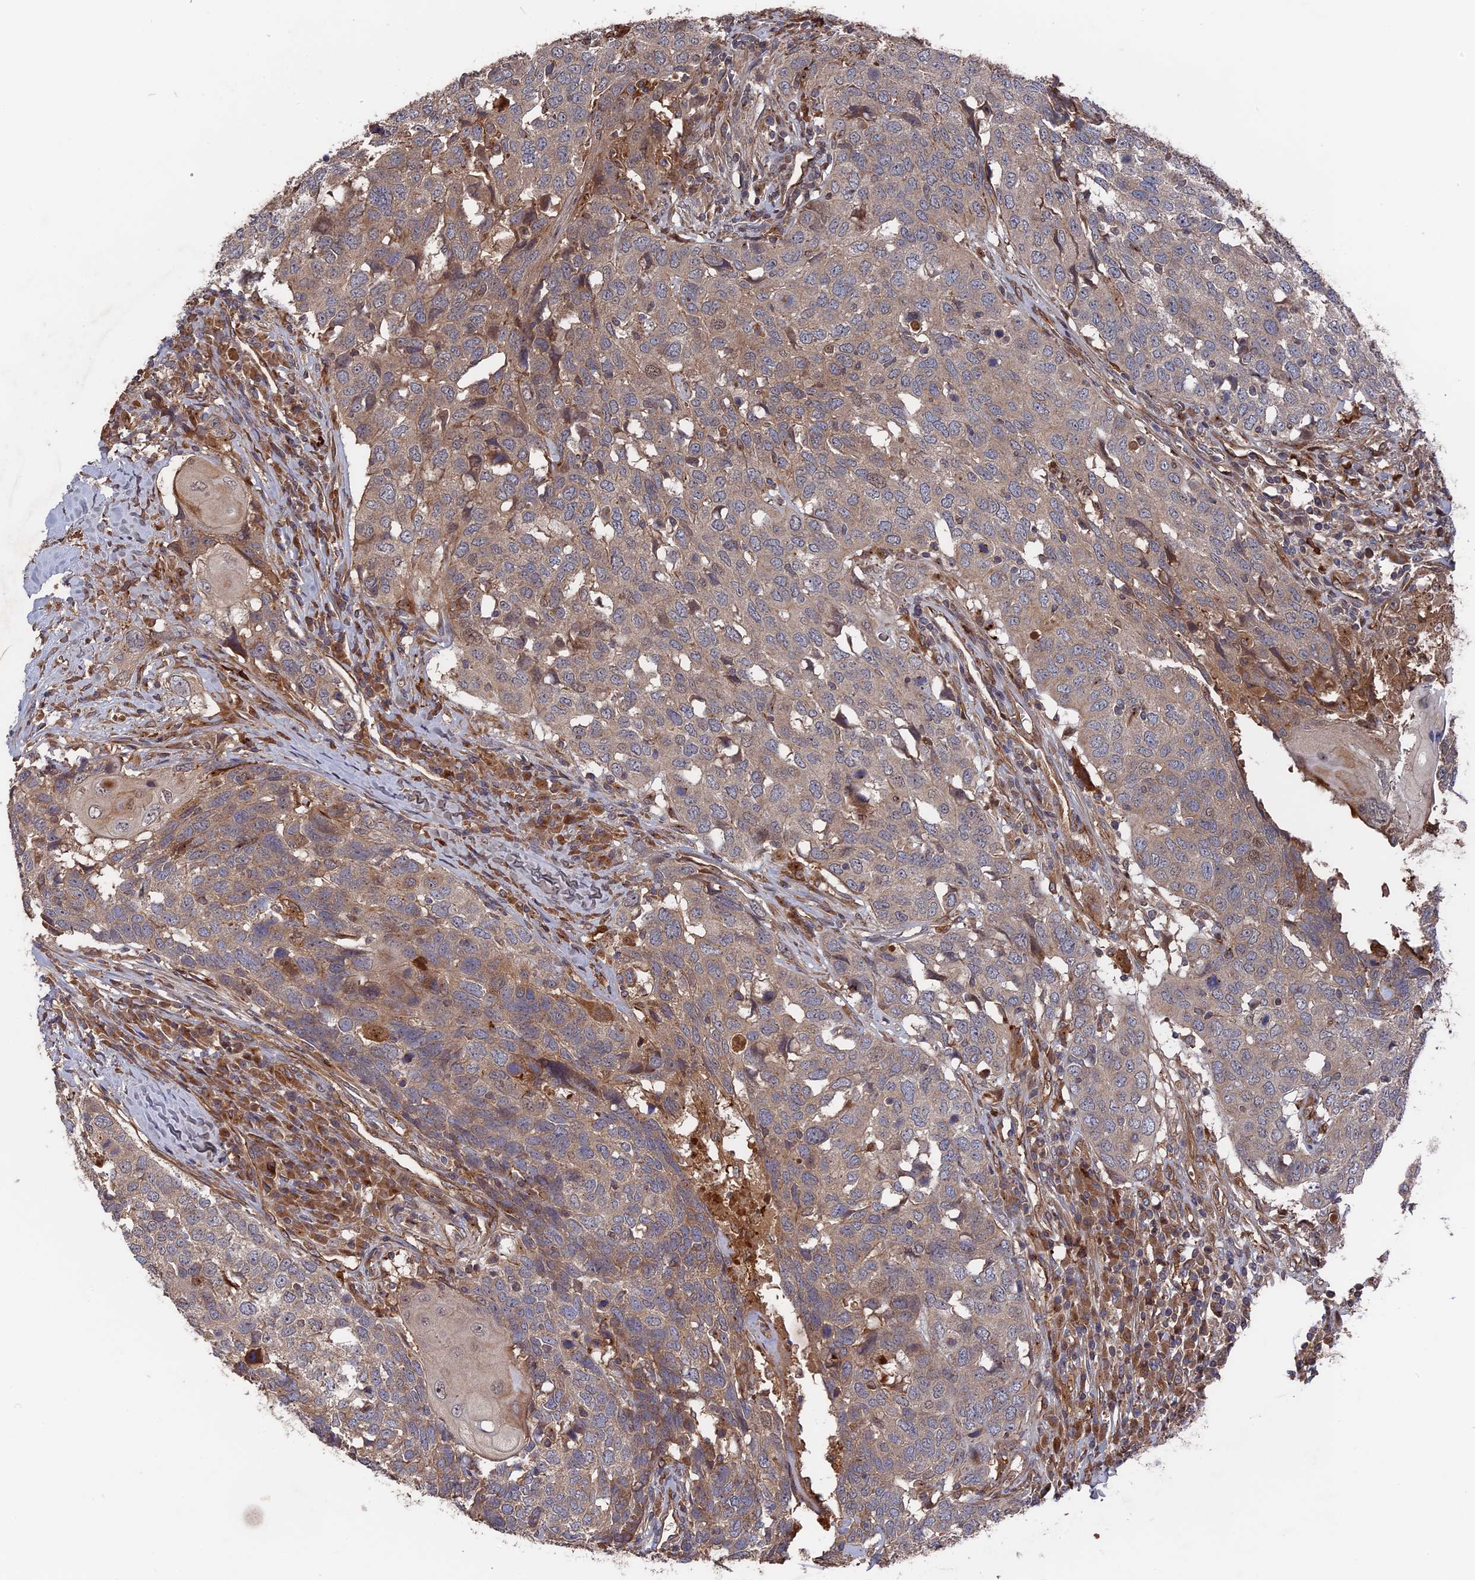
{"staining": {"intensity": "weak", "quantity": ">75%", "location": "cytoplasmic/membranous"}, "tissue": "head and neck cancer", "cell_type": "Tumor cells", "image_type": "cancer", "snomed": [{"axis": "morphology", "description": "Squamous cell carcinoma, NOS"}, {"axis": "topography", "description": "Head-Neck"}], "caption": "Protein expression analysis of head and neck squamous cell carcinoma demonstrates weak cytoplasmic/membranous staining in about >75% of tumor cells.", "gene": "DEF8", "patient": {"sex": "male", "age": 66}}